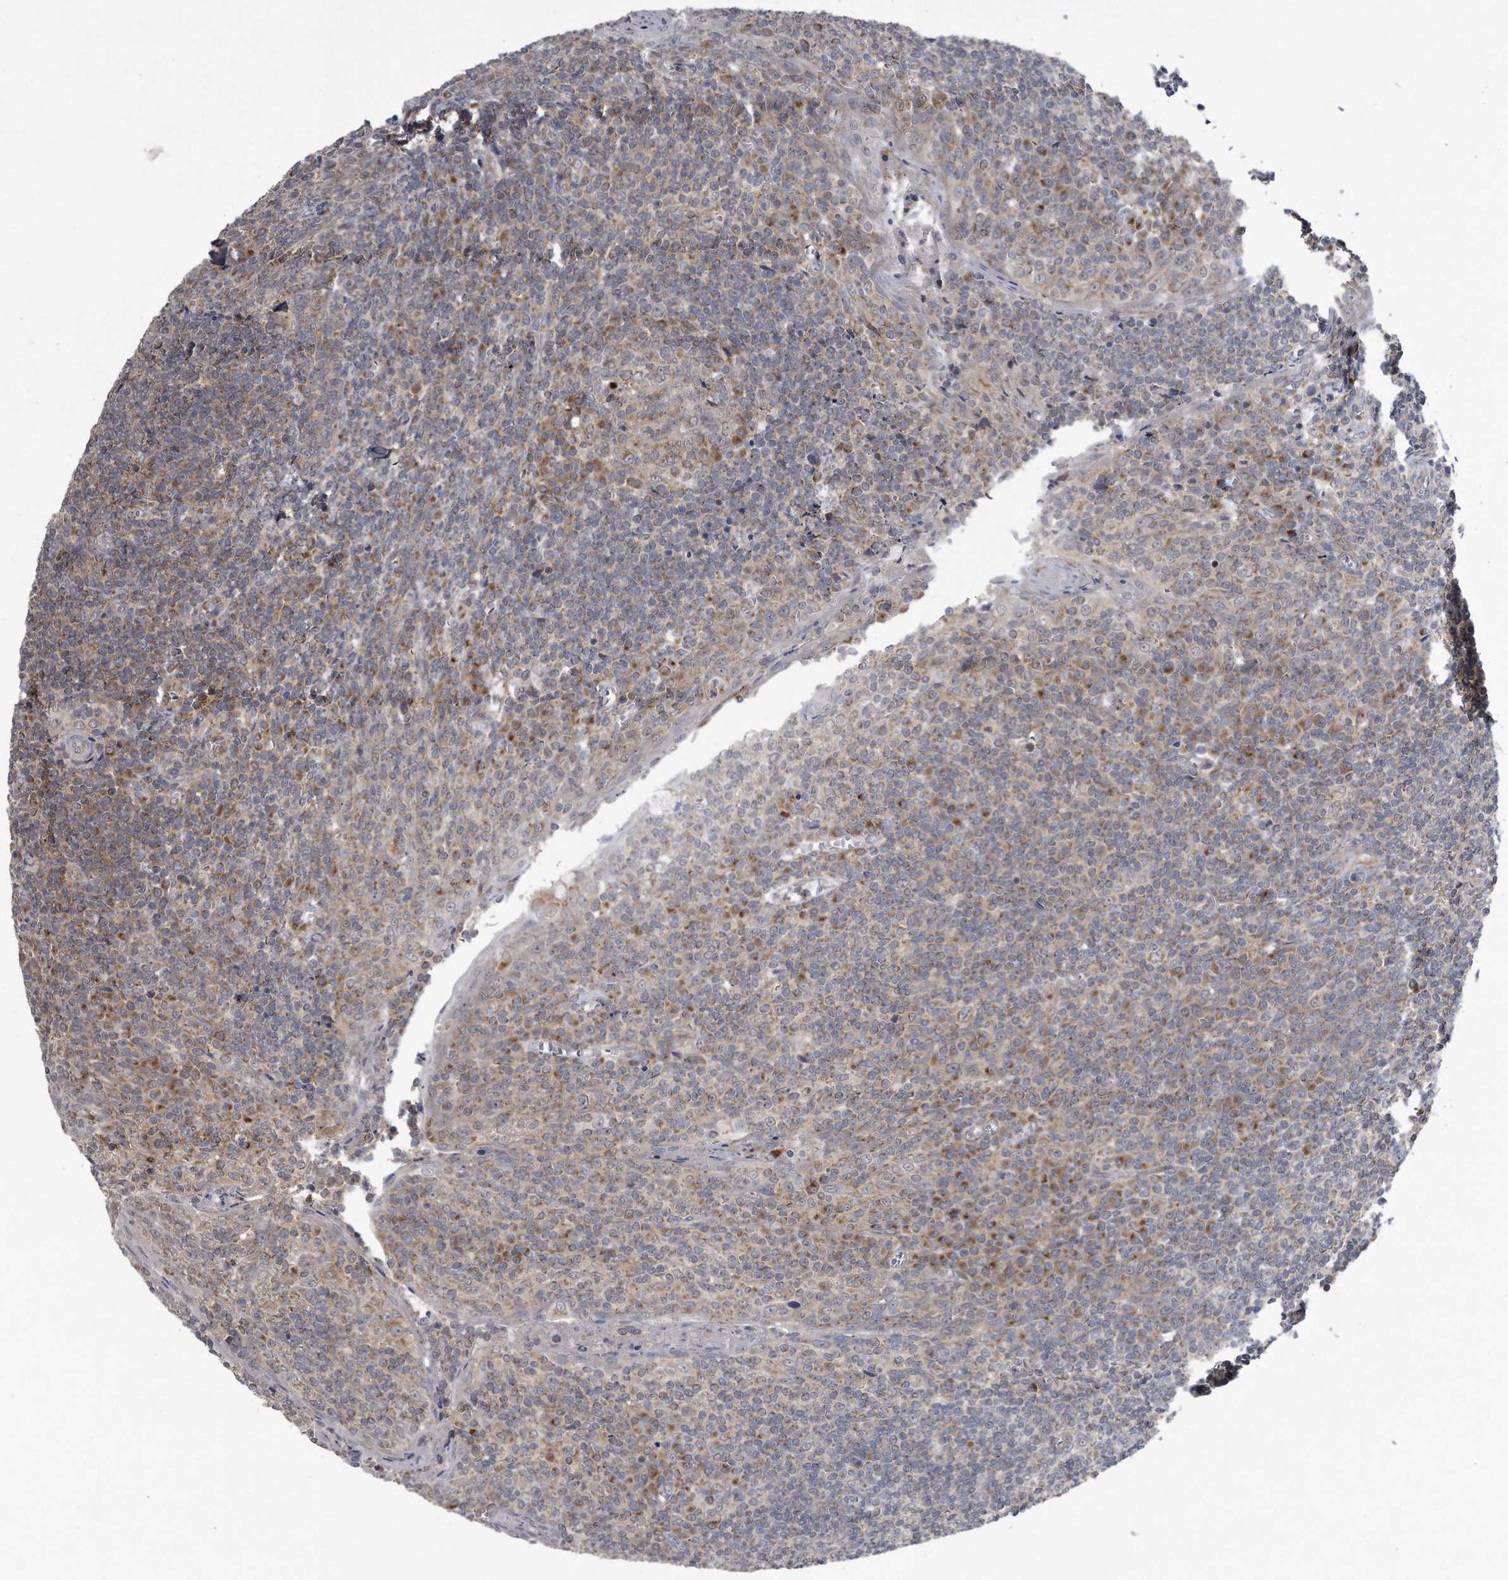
{"staining": {"intensity": "moderate", "quantity": "25%-75%", "location": "cytoplasmic/membranous"}, "tissue": "tonsil", "cell_type": "Germinal center cells", "image_type": "normal", "snomed": [{"axis": "morphology", "description": "Normal tissue, NOS"}, {"axis": "topography", "description": "Tonsil"}], "caption": "The immunohistochemical stain highlights moderate cytoplasmic/membranous expression in germinal center cells of benign tonsil. The staining is performed using DAB brown chromogen to label protein expression. The nuclei are counter-stained blue using hematoxylin.", "gene": "LYRM4", "patient": {"sex": "male", "age": 27}}